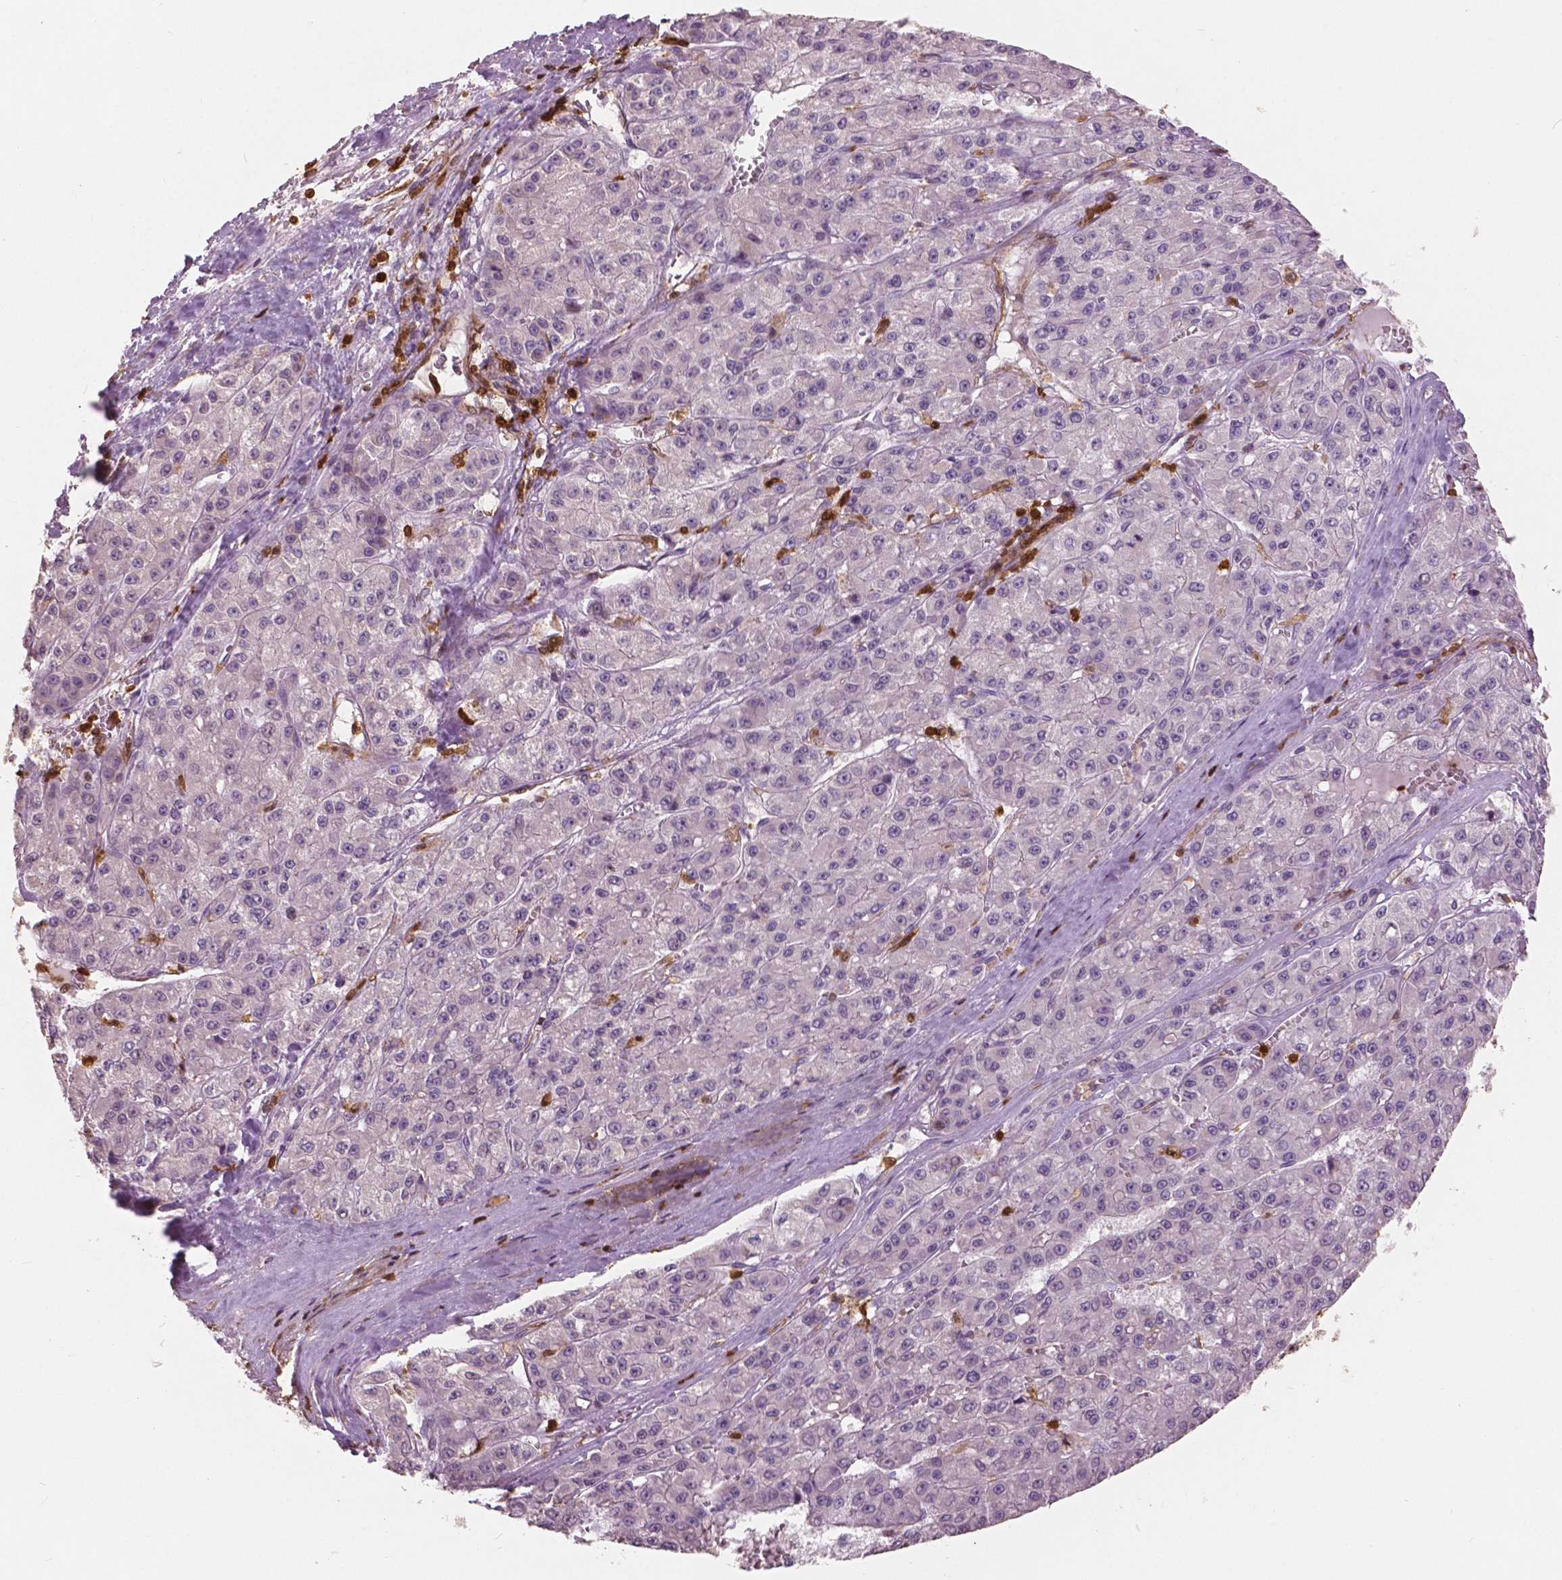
{"staining": {"intensity": "negative", "quantity": "none", "location": "none"}, "tissue": "liver cancer", "cell_type": "Tumor cells", "image_type": "cancer", "snomed": [{"axis": "morphology", "description": "Carcinoma, Hepatocellular, NOS"}, {"axis": "topography", "description": "Liver"}], "caption": "Immunohistochemistry (IHC) of hepatocellular carcinoma (liver) reveals no expression in tumor cells.", "gene": "S100A4", "patient": {"sex": "male", "age": 70}}